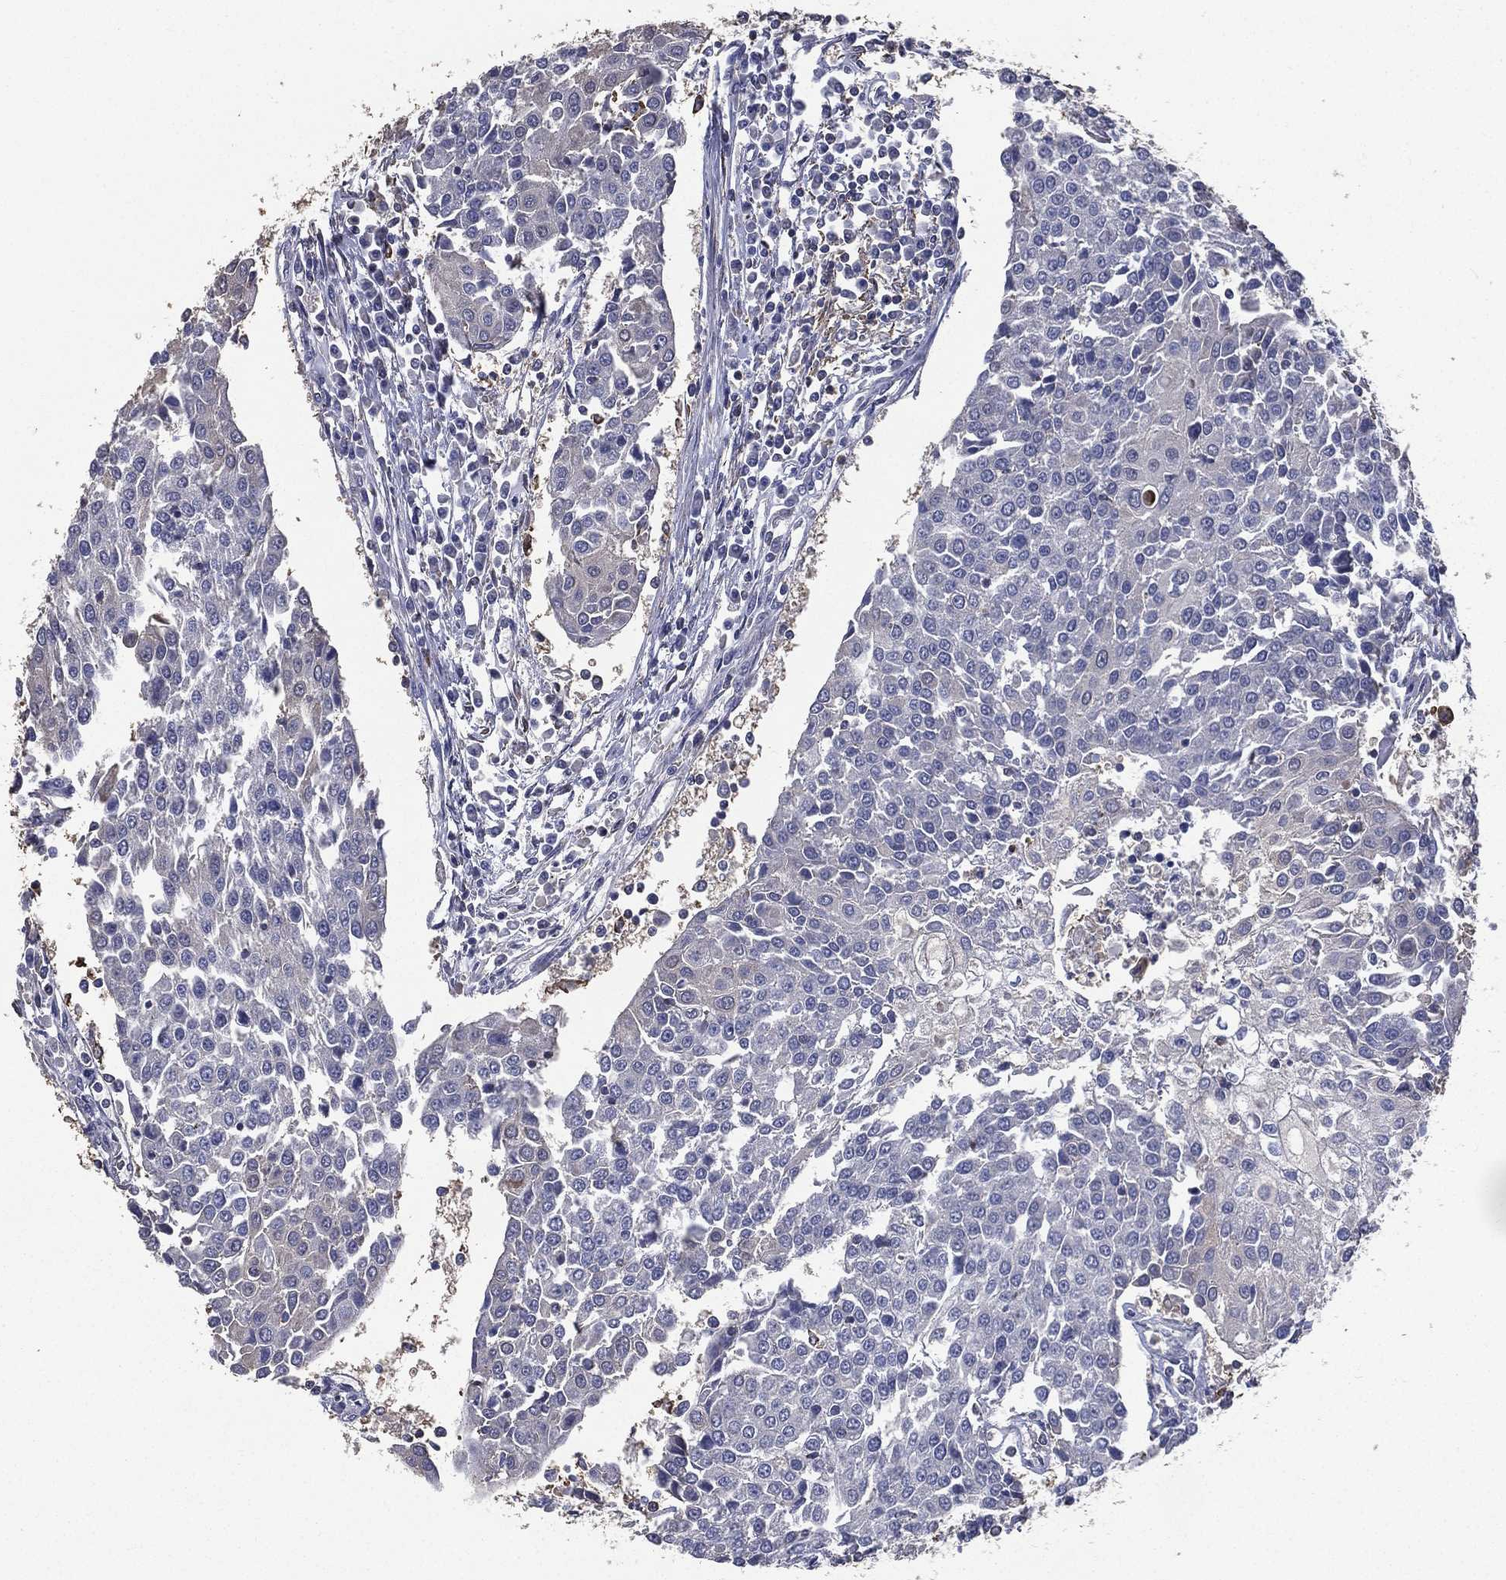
{"staining": {"intensity": "negative", "quantity": "none", "location": "none"}, "tissue": "urothelial cancer", "cell_type": "Tumor cells", "image_type": "cancer", "snomed": [{"axis": "morphology", "description": "Urothelial carcinoma, High grade"}, {"axis": "topography", "description": "Urinary bladder"}], "caption": "A micrograph of human urothelial carcinoma (high-grade) is negative for staining in tumor cells. (IHC, brightfield microscopy, high magnification).", "gene": "SERPINB2", "patient": {"sex": "female", "age": 85}}